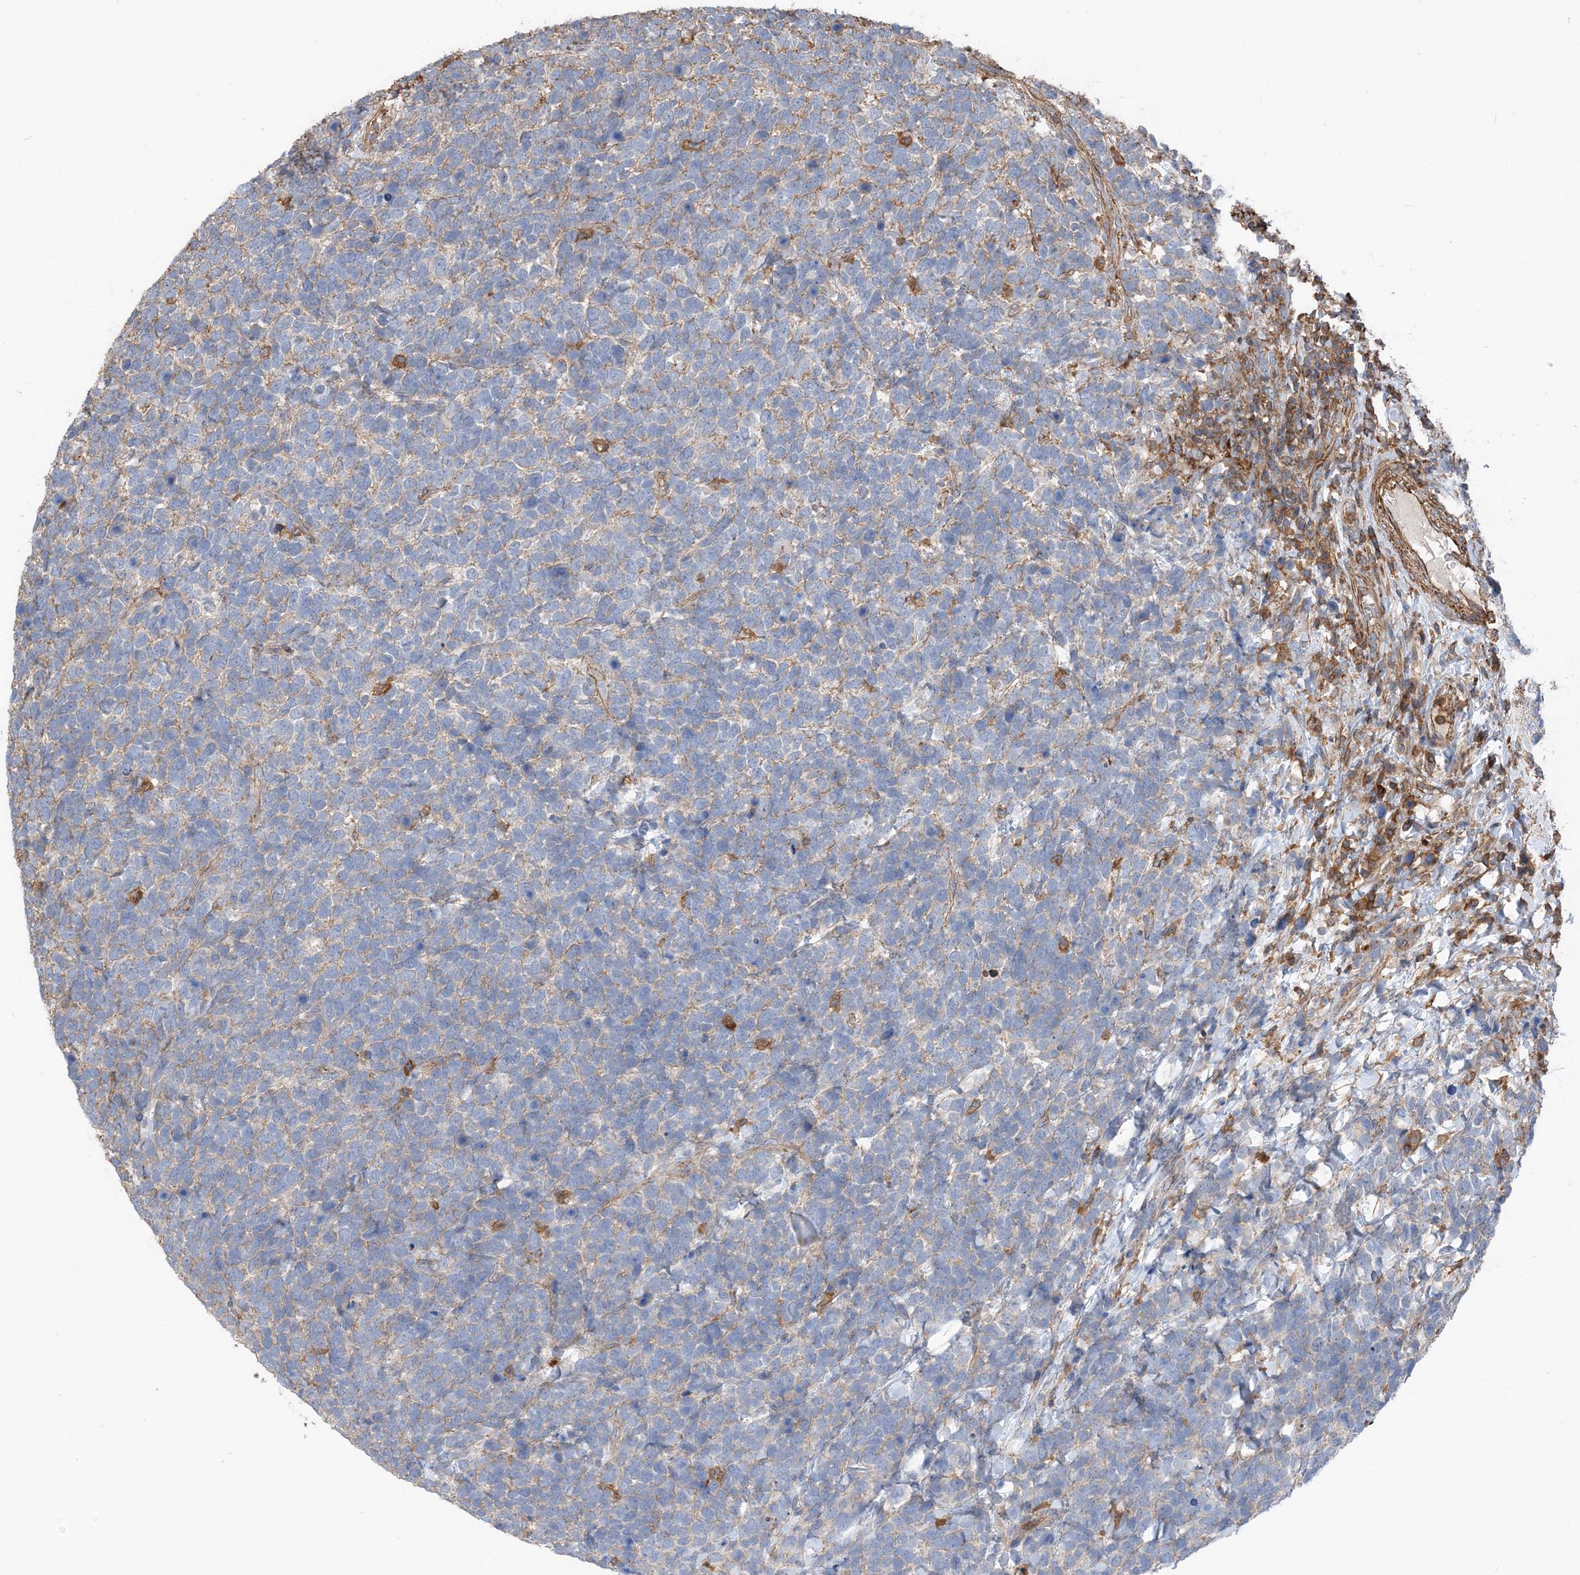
{"staining": {"intensity": "negative", "quantity": "none", "location": "none"}, "tissue": "urothelial cancer", "cell_type": "Tumor cells", "image_type": "cancer", "snomed": [{"axis": "morphology", "description": "Urothelial carcinoma, High grade"}, {"axis": "topography", "description": "Urinary bladder"}], "caption": "This histopathology image is of urothelial cancer stained with immunohistochemistry (IHC) to label a protein in brown with the nuclei are counter-stained blue. There is no expression in tumor cells.", "gene": "PARVG", "patient": {"sex": "female", "age": 82}}